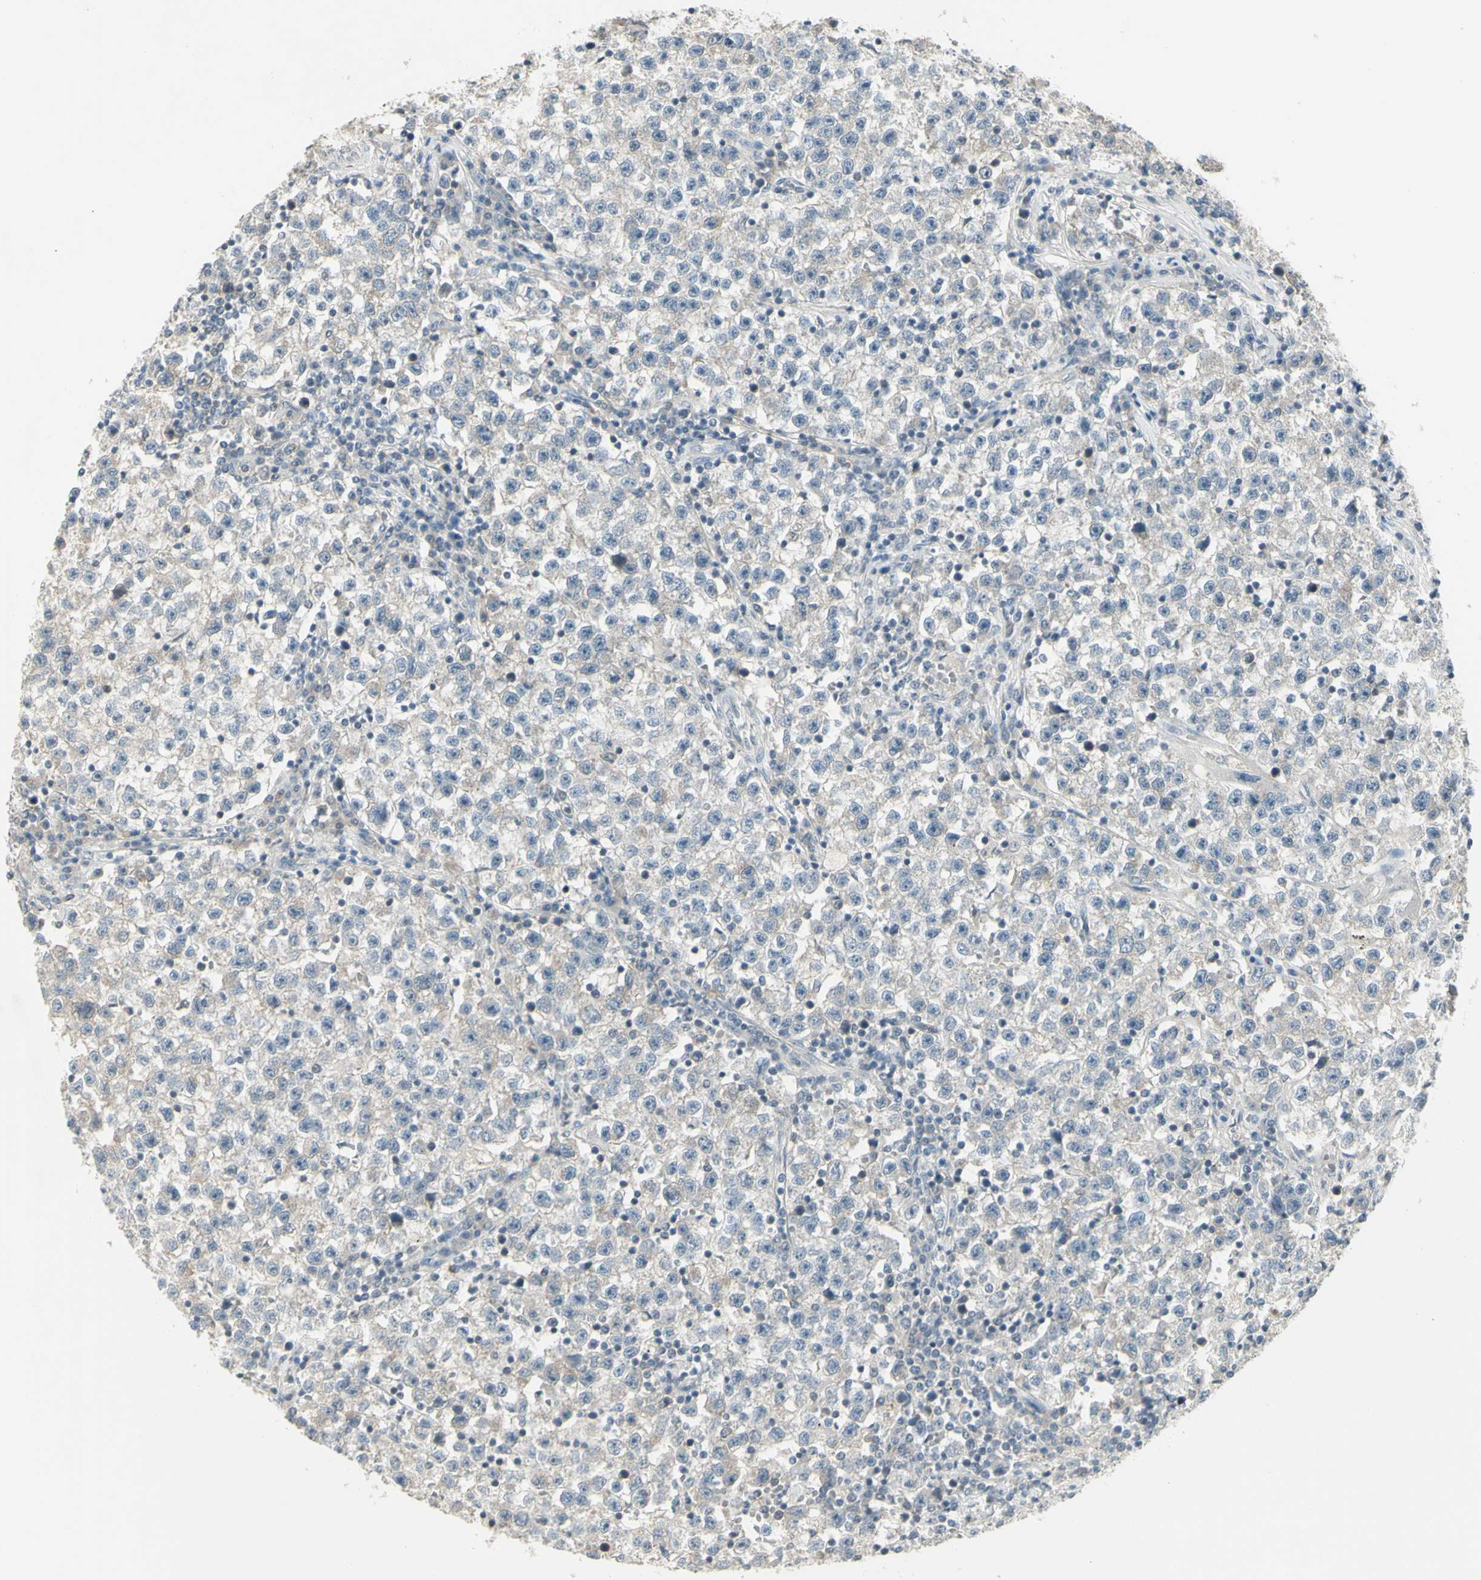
{"staining": {"intensity": "weak", "quantity": "<25%", "location": "cytoplasmic/membranous"}, "tissue": "testis cancer", "cell_type": "Tumor cells", "image_type": "cancer", "snomed": [{"axis": "morphology", "description": "Seminoma, NOS"}, {"axis": "topography", "description": "Testis"}], "caption": "Protein analysis of testis cancer (seminoma) shows no significant expression in tumor cells.", "gene": "CCNB2", "patient": {"sex": "male", "age": 22}}